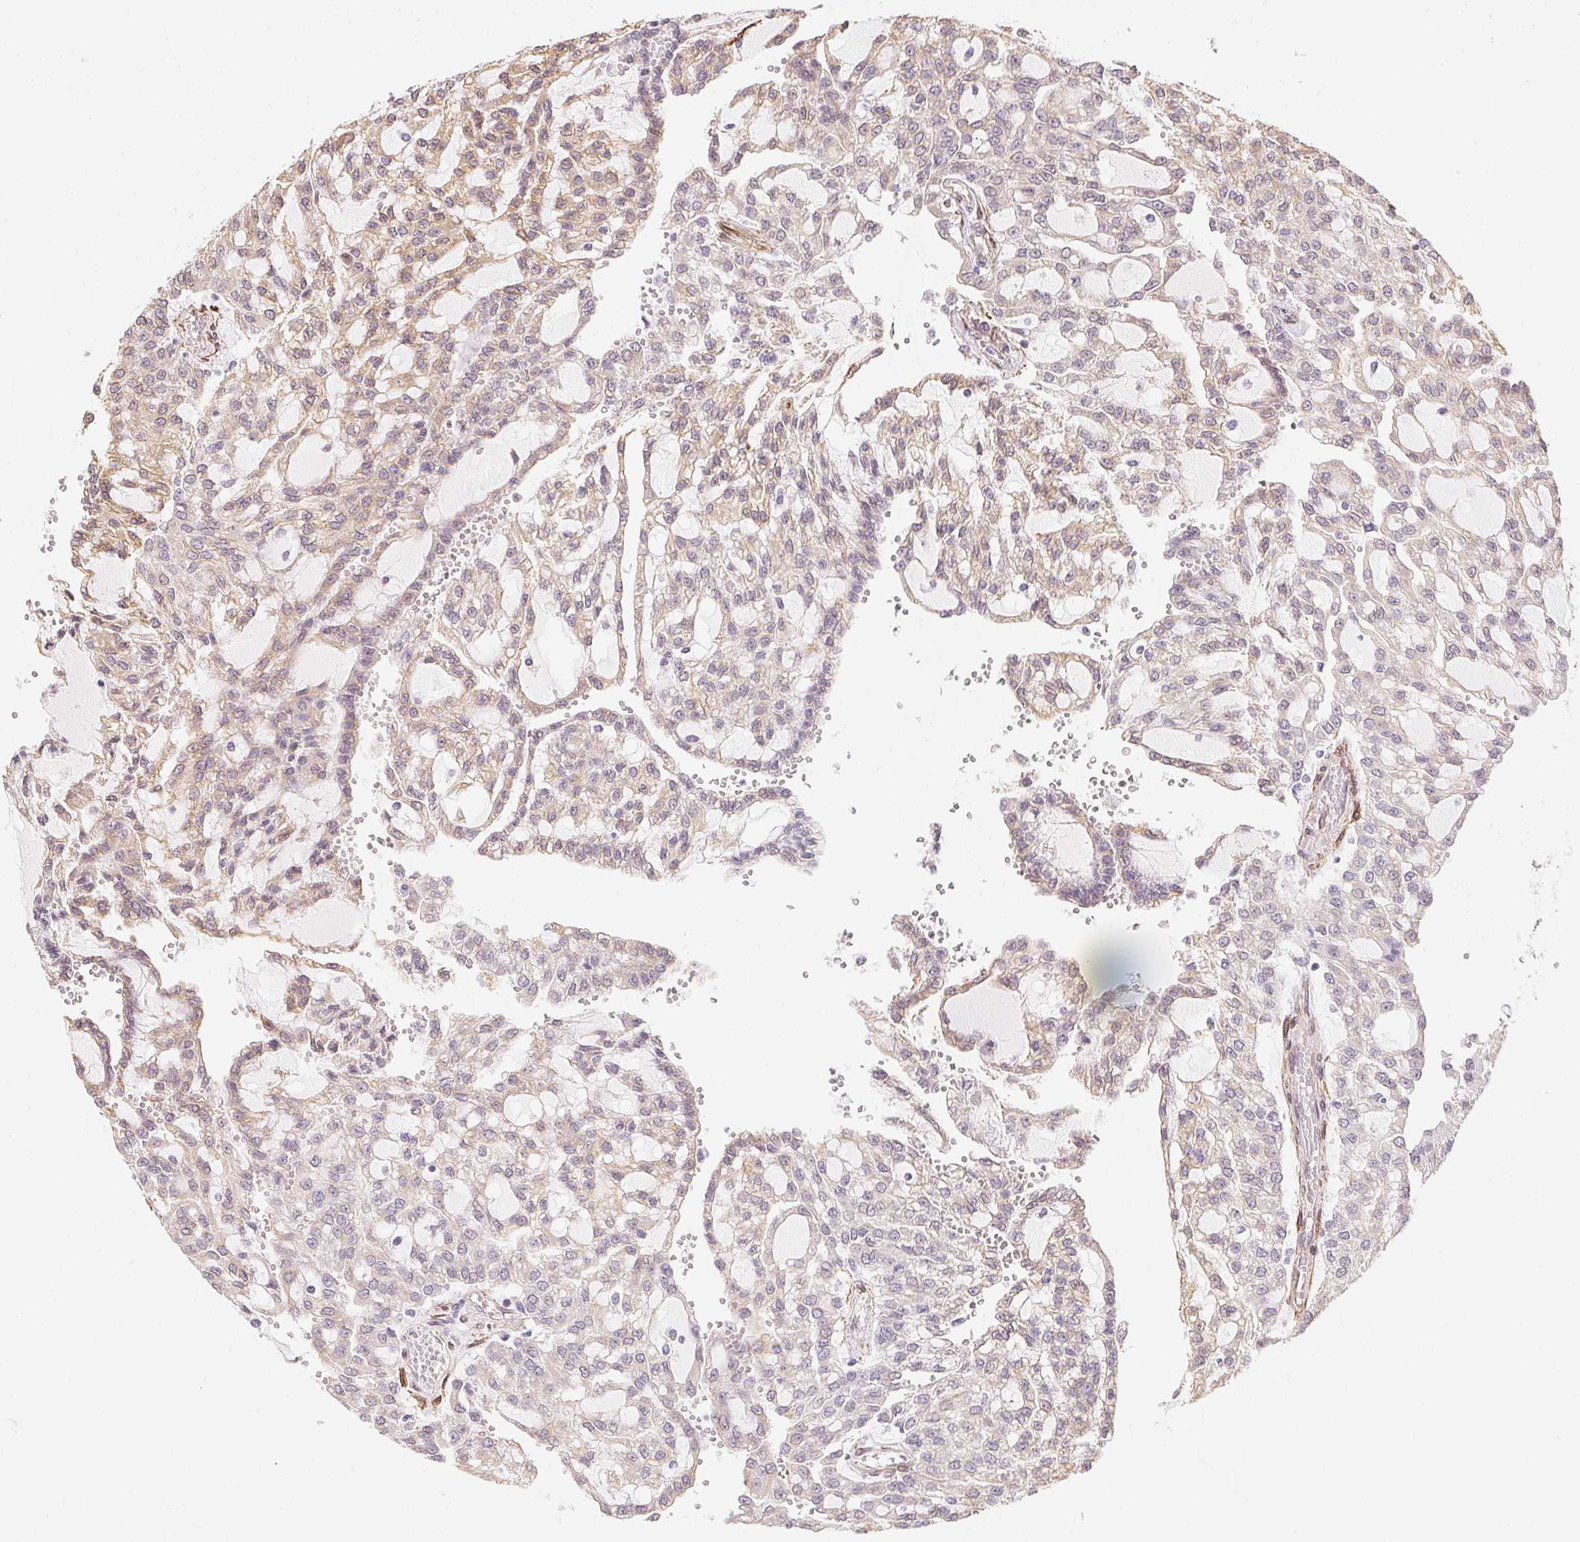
{"staining": {"intensity": "weak", "quantity": ">75%", "location": "cytoplasmic/membranous"}, "tissue": "renal cancer", "cell_type": "Tumor cells", "image_type": "cancer", "snomed": [{"axis": "morphology", "description": "Adenocarcinoma, NOS"}, {"axis": "topography", "description": "Kidney"}], "caption": "Tumor cells display weak cytoplasmic/membranous positivity in approximately >75% of cells in renal adenocarcinoma. Immunohistochemistry (ihc) stains the protein in brown and the nuclei are stained blue.", "gene": "RSBN1", "patient": {"sex": "male", "age": 63}}